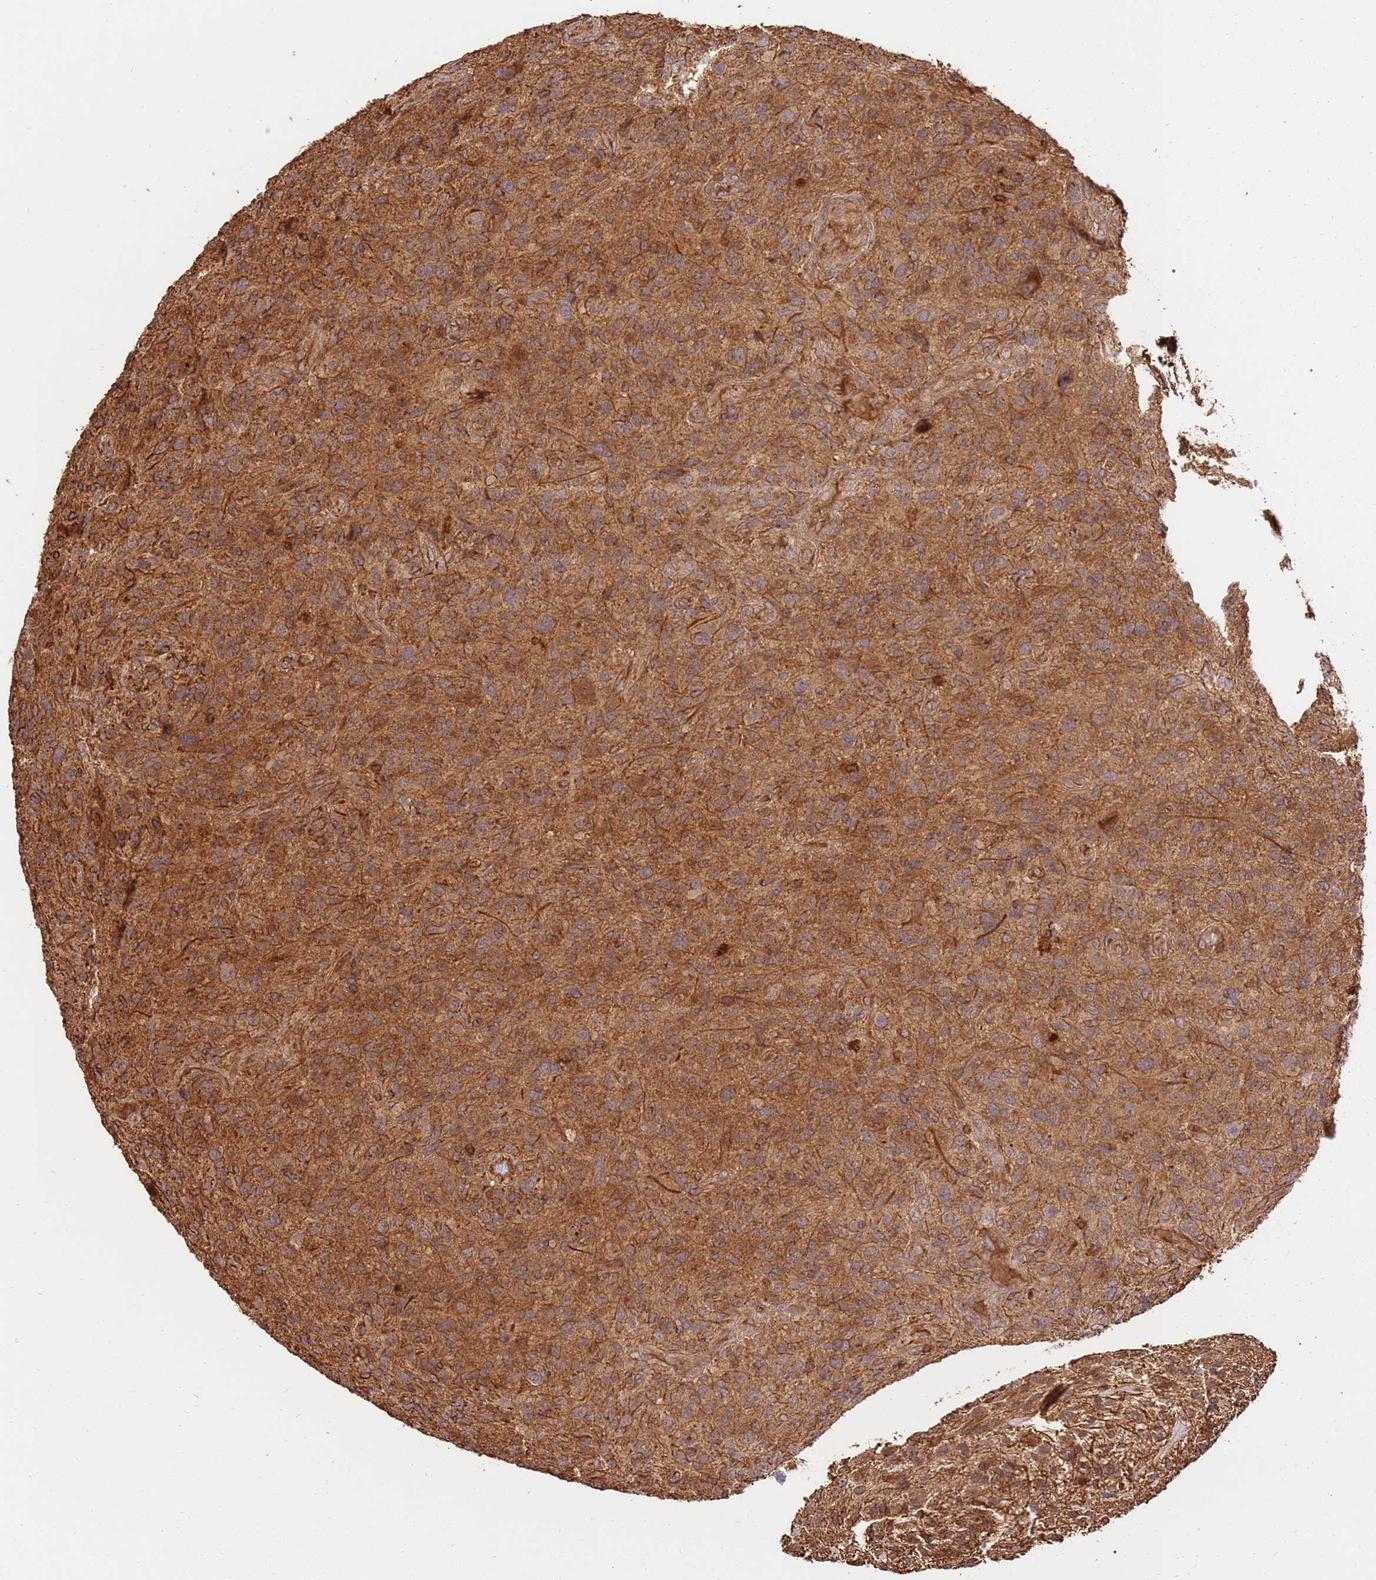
{"staining": {"intensity": "moderate", "quantity": ">75%", "location": "cytoplasmic/membranous"}, "tissue": "glioma", "cell_type": "Tumor cells", "image_type": "cancer", "snomed": [{"axis": "morphology", "description": "Glioma, malignant, High grade"}, {"axis": "topography", "description": "Brain"}], "caption": "Brown immunohistochemical staining in human glioma reveals moderate cytoplasmic/membranous staining in about >75% of tumor cells. (DAB IHC with brightfield microscopy, high magnification).", "gene": "KATNAL2", "patient": {"sex": "male", "age": 47}}